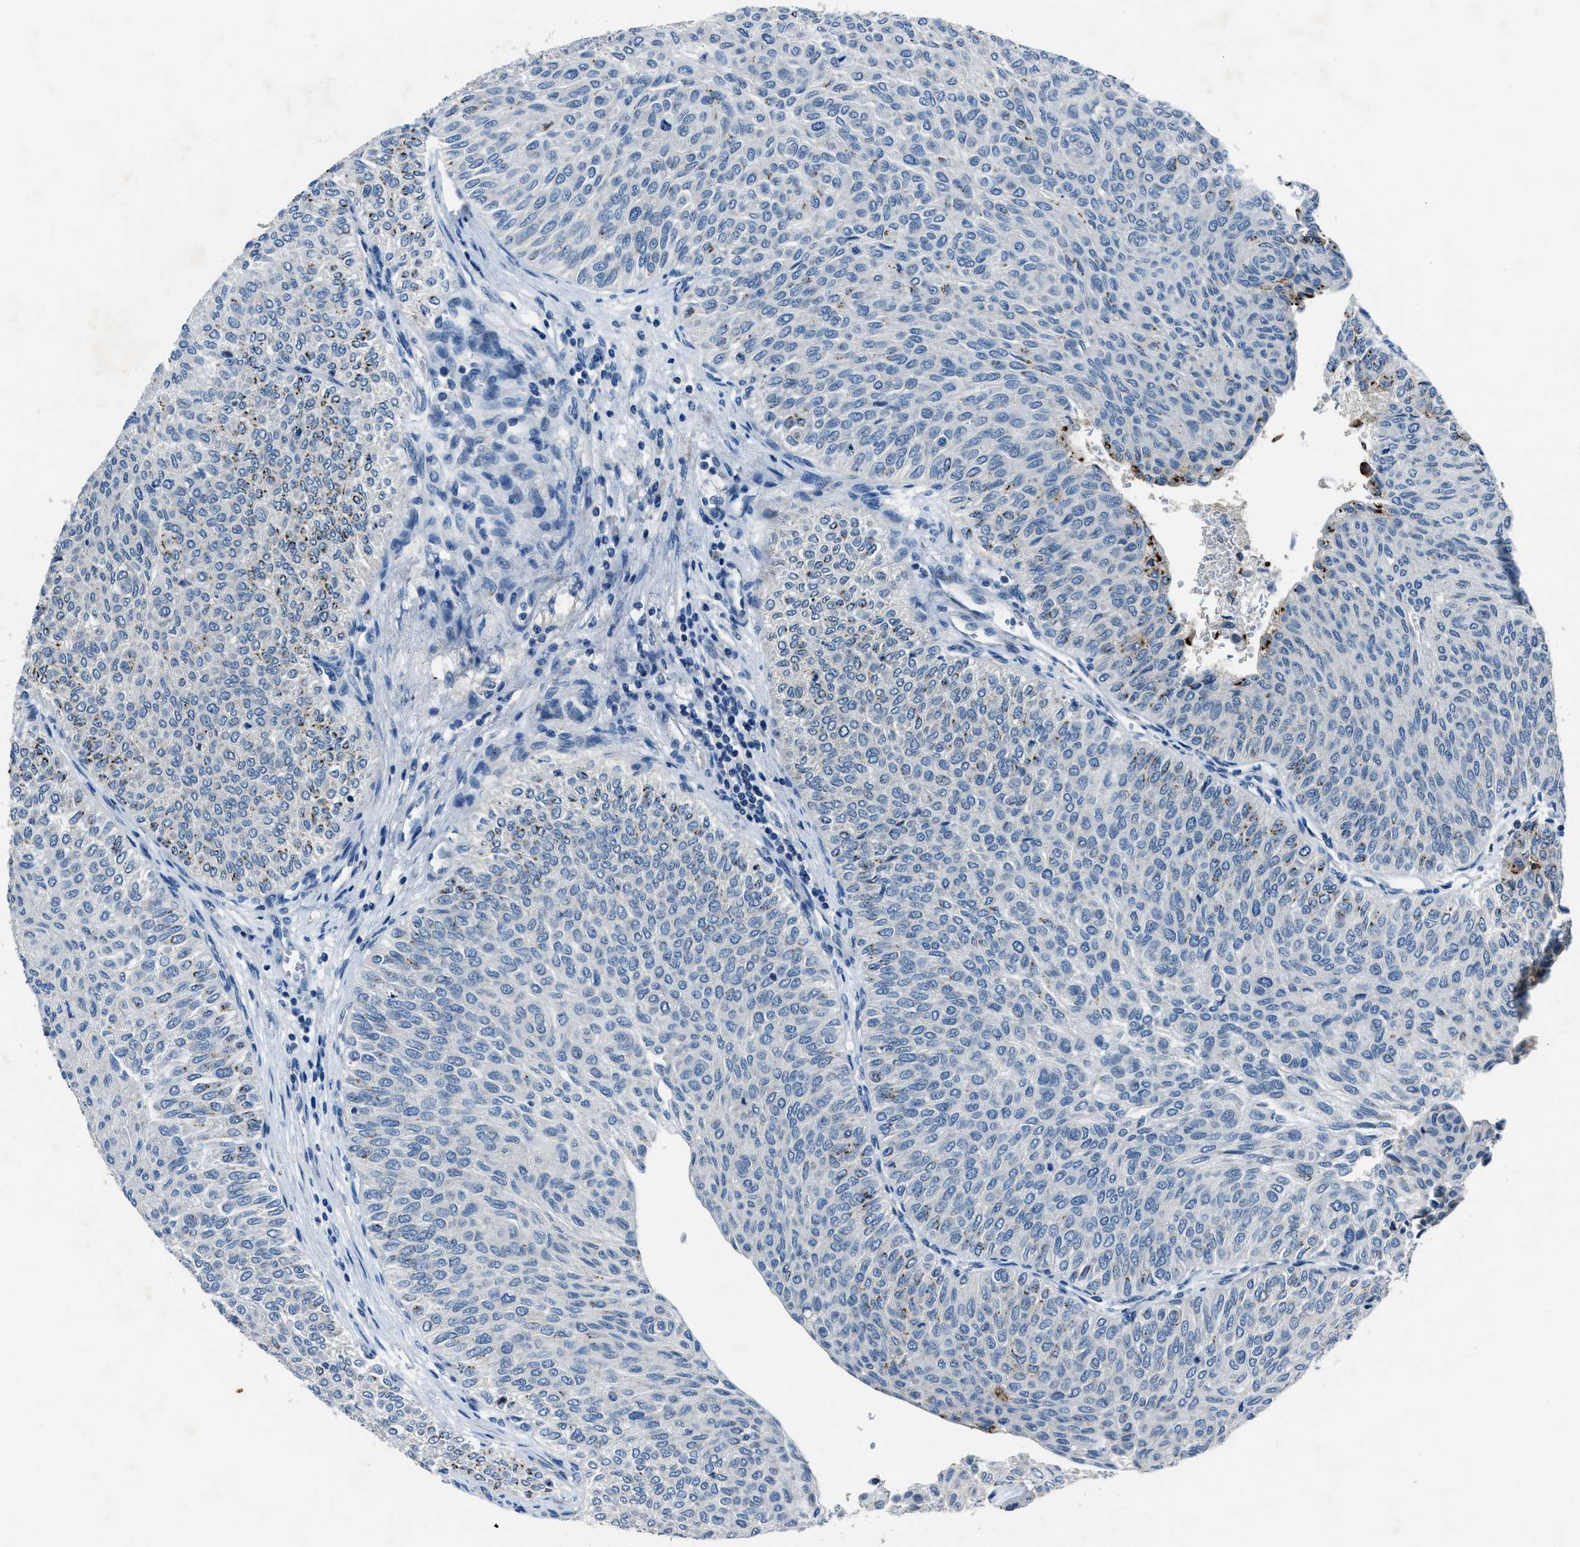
{"staining": {"intensity": "moderate", "quantity": "<25%", "location": "cytoplasmic/membranous"}, "tissue": "urothelial cancer", "cell_type": "Tumor cells", "image_type": "cancer", "snomed": [{"axis": "morphology", "description": "Urothelial carcinoma, Low grade"}, {"axis": "topography", "description": "Urinary bladder"}], "caption": "Urothelial carcinoma (low-grade) tissue displays moderate cytoplasmic/membranous expression in about <25% of tumor cells, visualized by immunohistochemistry.", "gene": "ADAM2", "patient": {"sex": "male", "age": 78}}